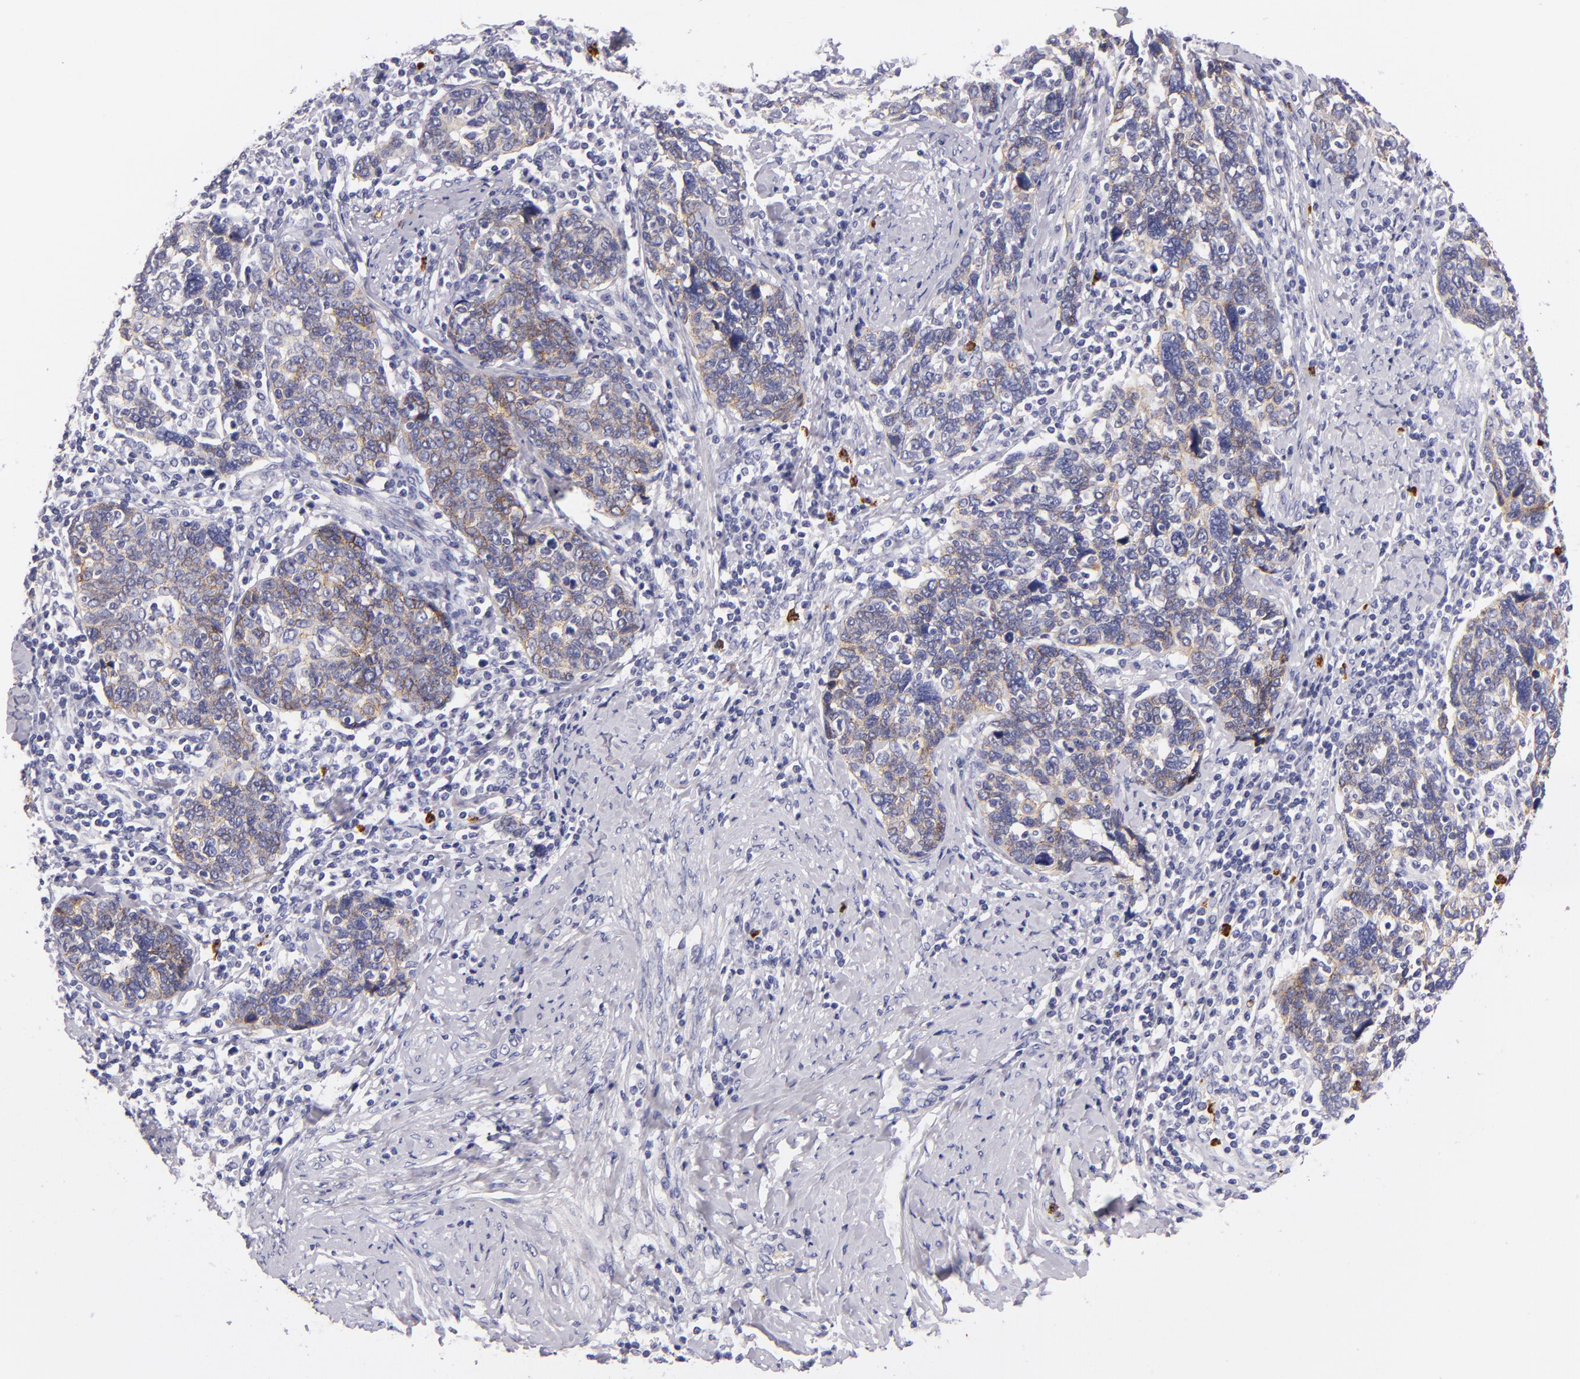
{"staining": {"intensity": "moderate", "quantity": "25%-75%", "location": "cytoplasmic/membranous"}, "tissue": "cervical cancer", "cell_type": "Tumor cells", "image_type": "cancer", "snomed": [{"axis": "morphology", "description": "Squamous cell carcinoma, NOS"}, {"axis": "topography", "description": "Cervix"}], "caption": "Moderate cytoplasmic/membranous expression is appreciated in approximately 25%-75% of tumor cells in cervical squamous cell carcinoma.", "gene": "CDH3", "patient": {"sex": "female", "age": 41}}